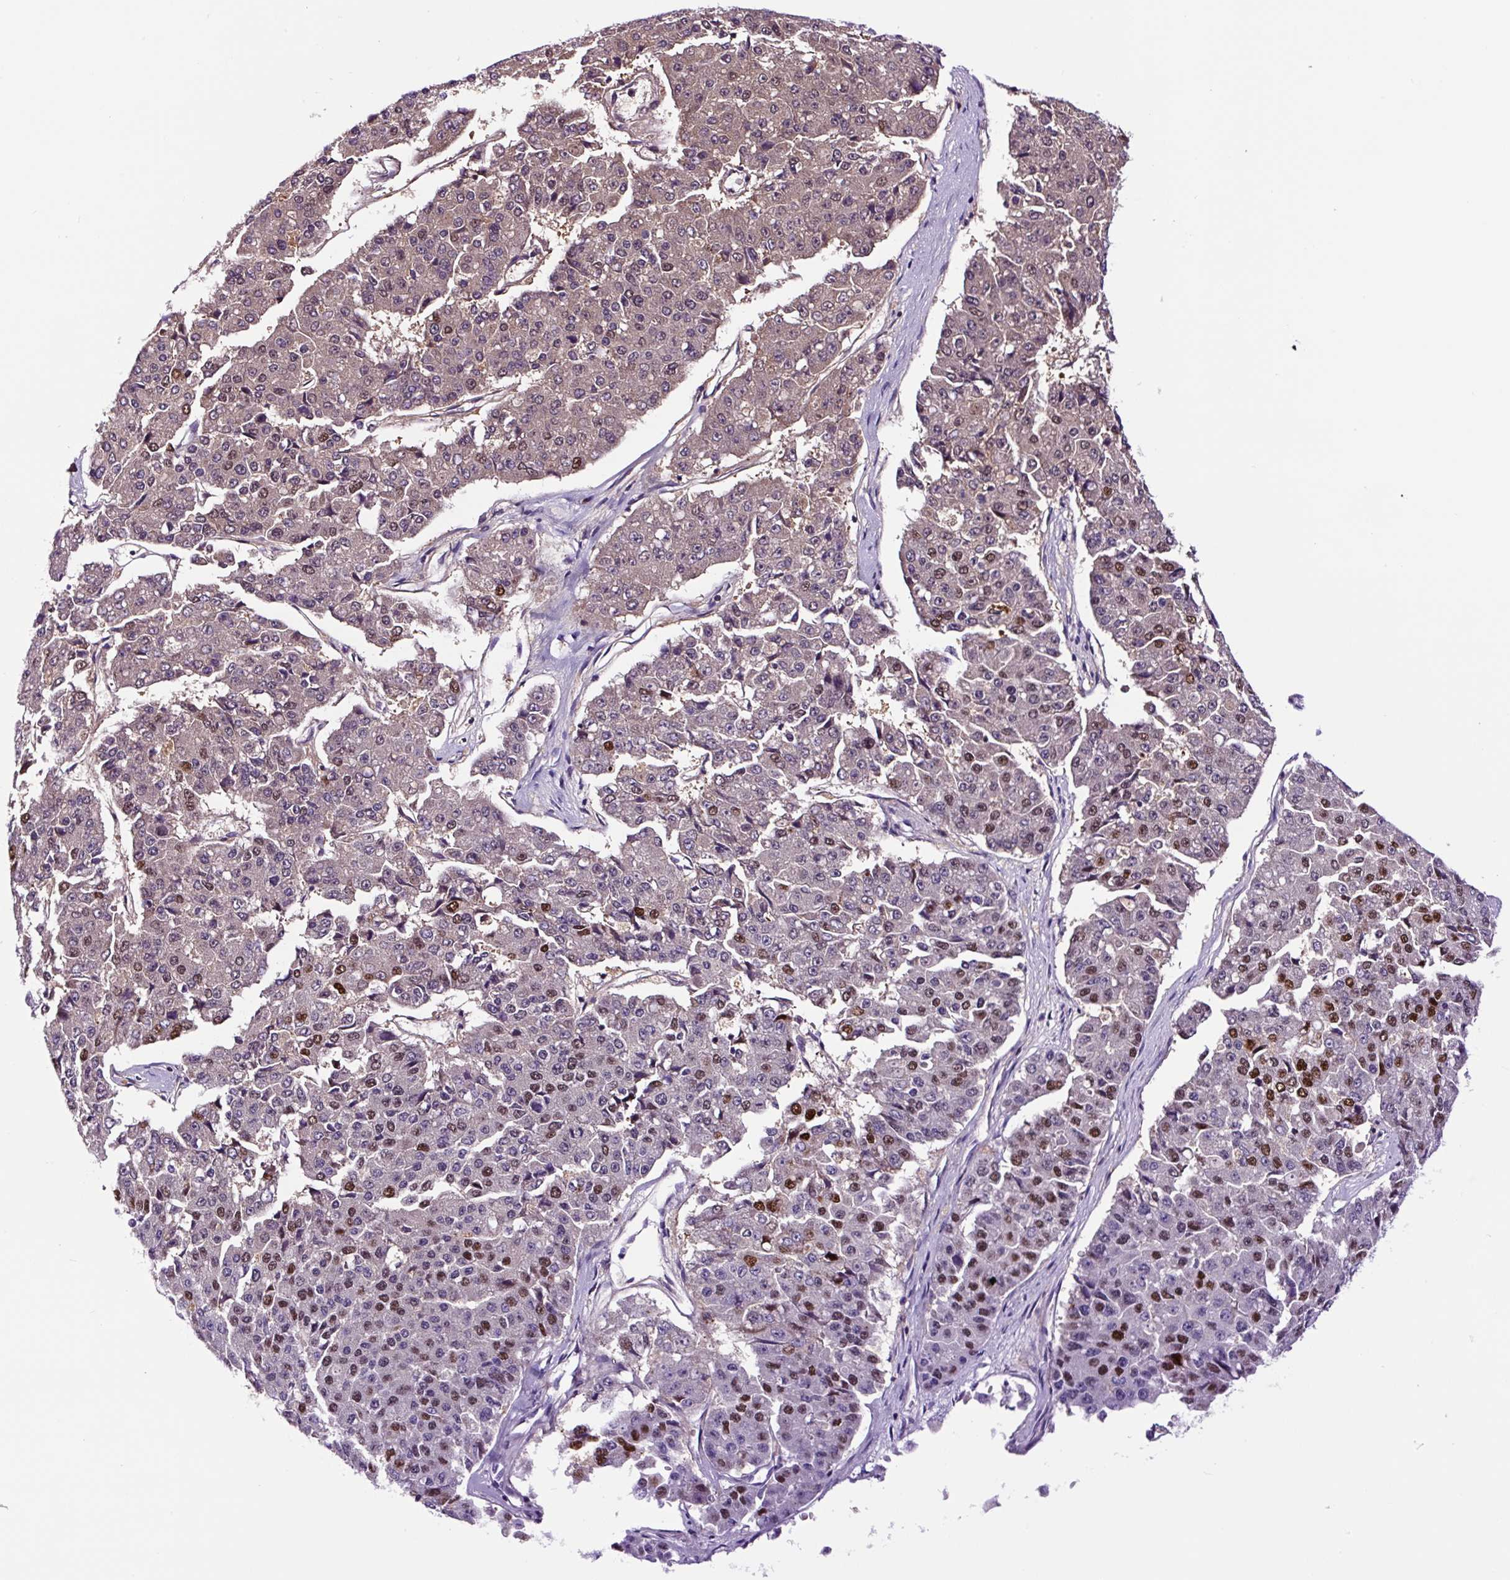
{"staining": {"intensity": "moderate", "quantity": "25%-75%", "location": "cytoplasmic/membranous,nuclear"}, "tissue": "pancreatic cancer", "cell_type": "Tumor cells", "image_type": "cancer", "snomed": [{"axis": "morphology", "description": "Adenocarcinoma, NOS"}, {"axis": "topography", "description": "Pancreas"}], "caption": "Moderate cytoplasmic/membranous and nuclear staining is present in approximately 25%-75% of tumor cells in pancreatic adenocarcinoma.", "gene": "TAFA3", "patient": {"sex": "male", "age": 50}}